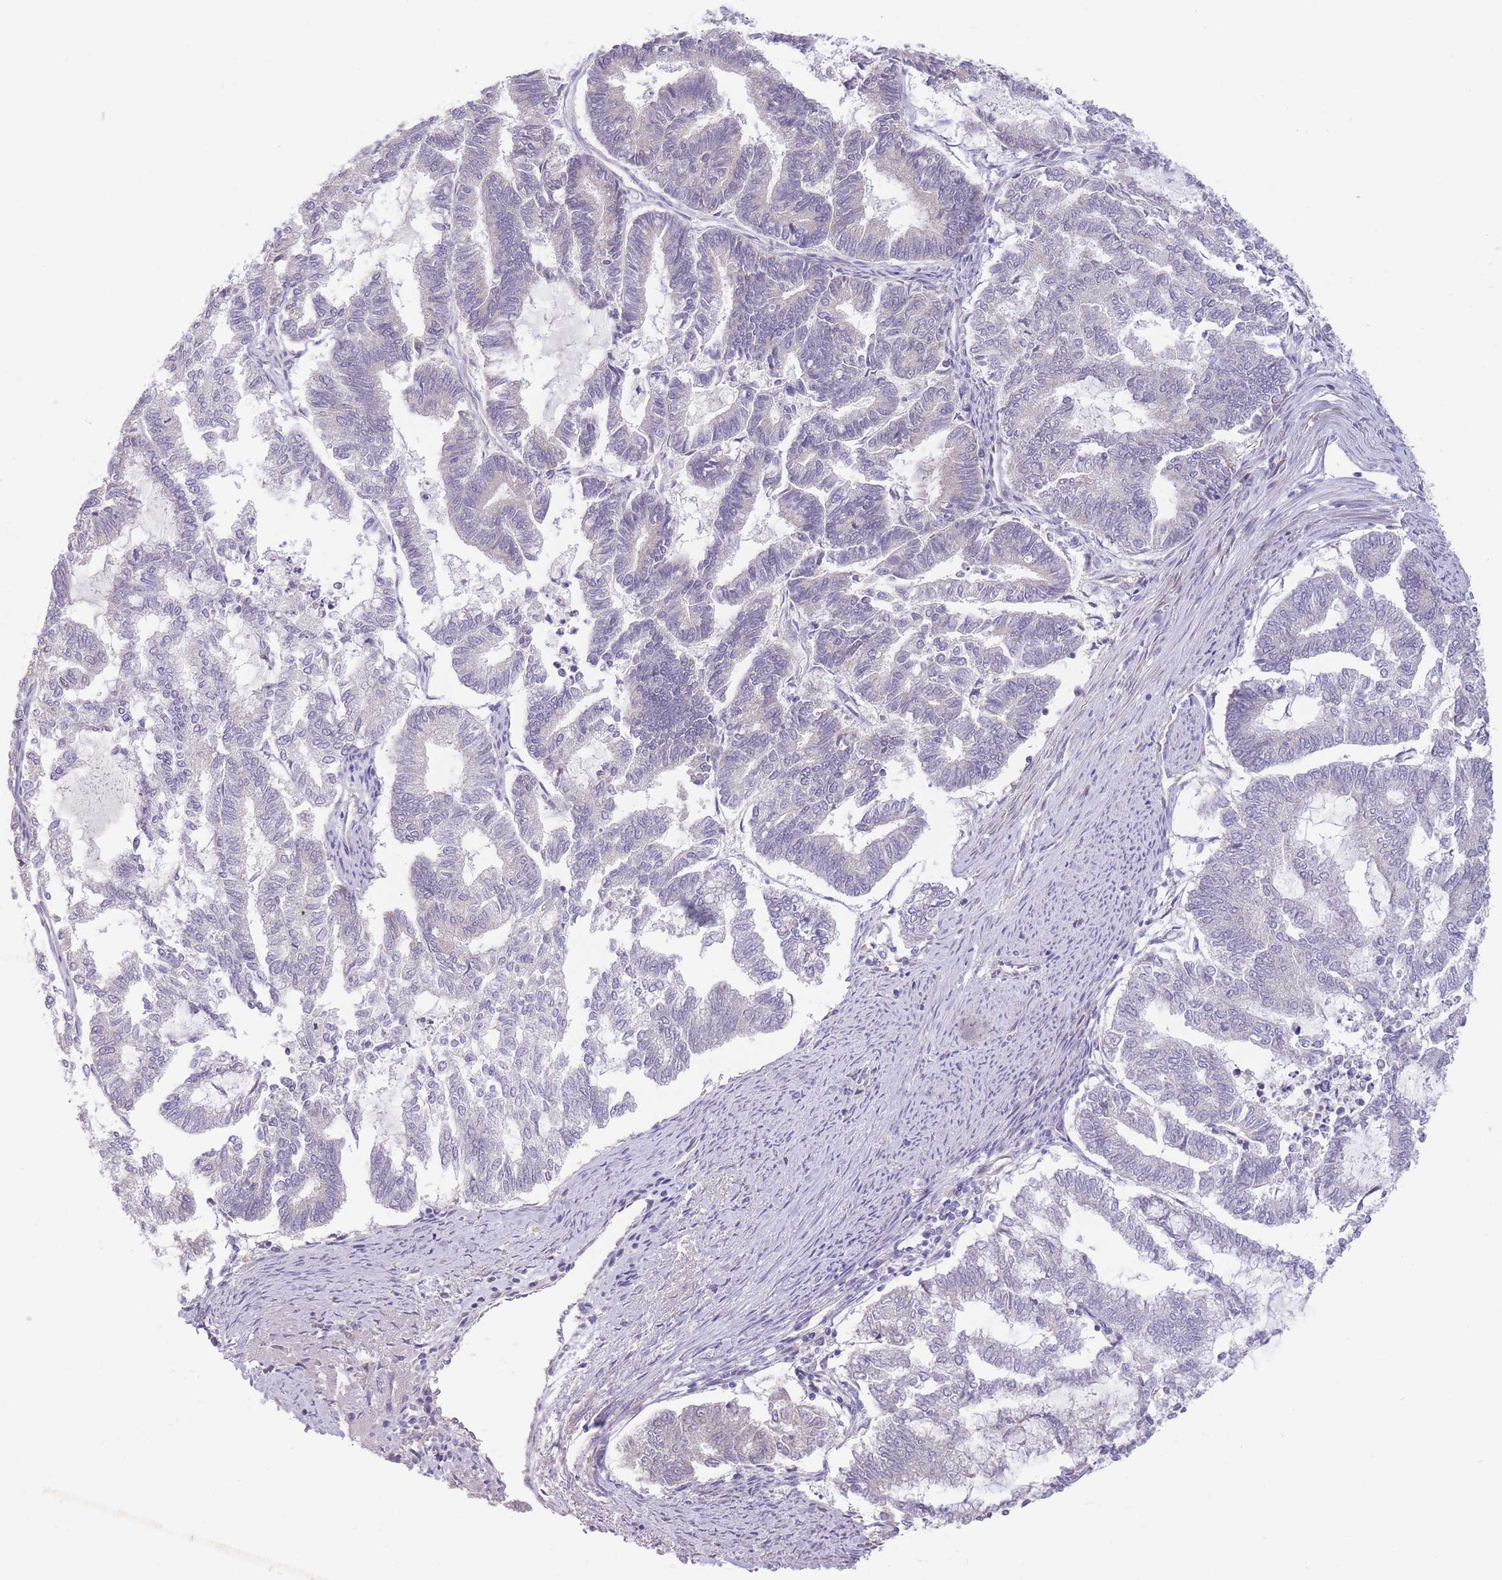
{"staining": {"intensity": "negative", "quantity": "none", "location": "none"}, "tissue": "endometrial cancer", "cell_type": "Tumor cells", "image_type": "cancer", "snomed": [{"axis": "morphology", "description": "Adenocarcinoma, NOS"}, {"axis": "topography", "description": "Endometrium"}], "caption": "An IHC image of endometrial adenocarcinoma is shown. There is no staining in tumor cells of endometrial adenocarcinoma. (DAB (3,3'-diaminobenzidine) IHC visualized using brightfield microscopy, high magnification).", "gene": "PNPLA5", "patient": {"sex": "female", "age": 79}}